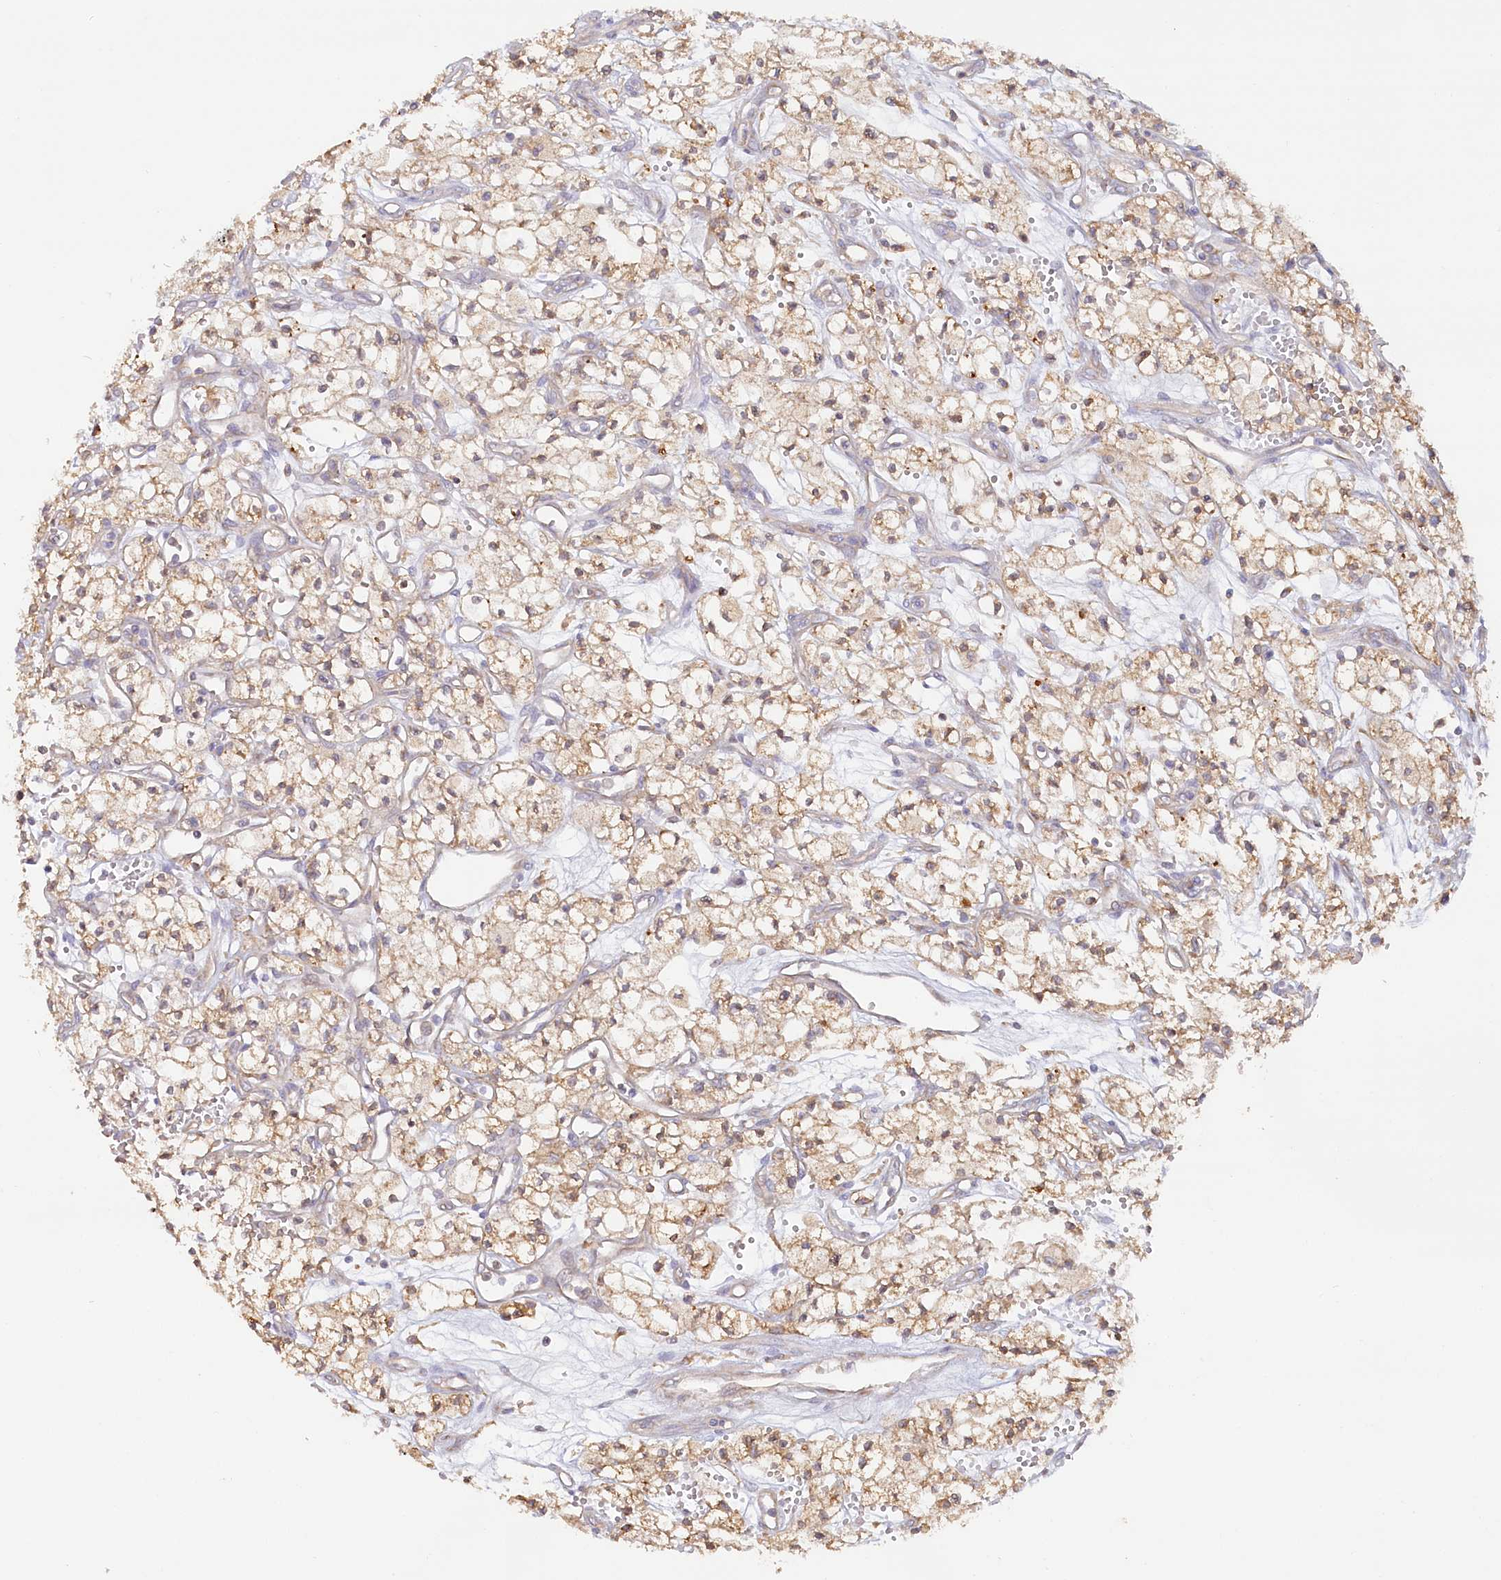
{"staining": {"intensity": "moderate", "quantity": ">75%", "location": "cytoplasmic/membranous"}, "tissue": "renal cancer", "cell_type": "Tumor cells", "image_type": "cancer", "snomed": [{"axis": "morphology", "description": "Adenocarcinoma, NOS"}, {"axis": "topography", "description": "Kidney"}], "caption": "A brown stain labels moderate cytoplasmic/membranous staining of a protein in adenocarcinoma (renal) tumor cells.", "gene": "PAIP2", "patient": {"sex": "male", "age": 59}}